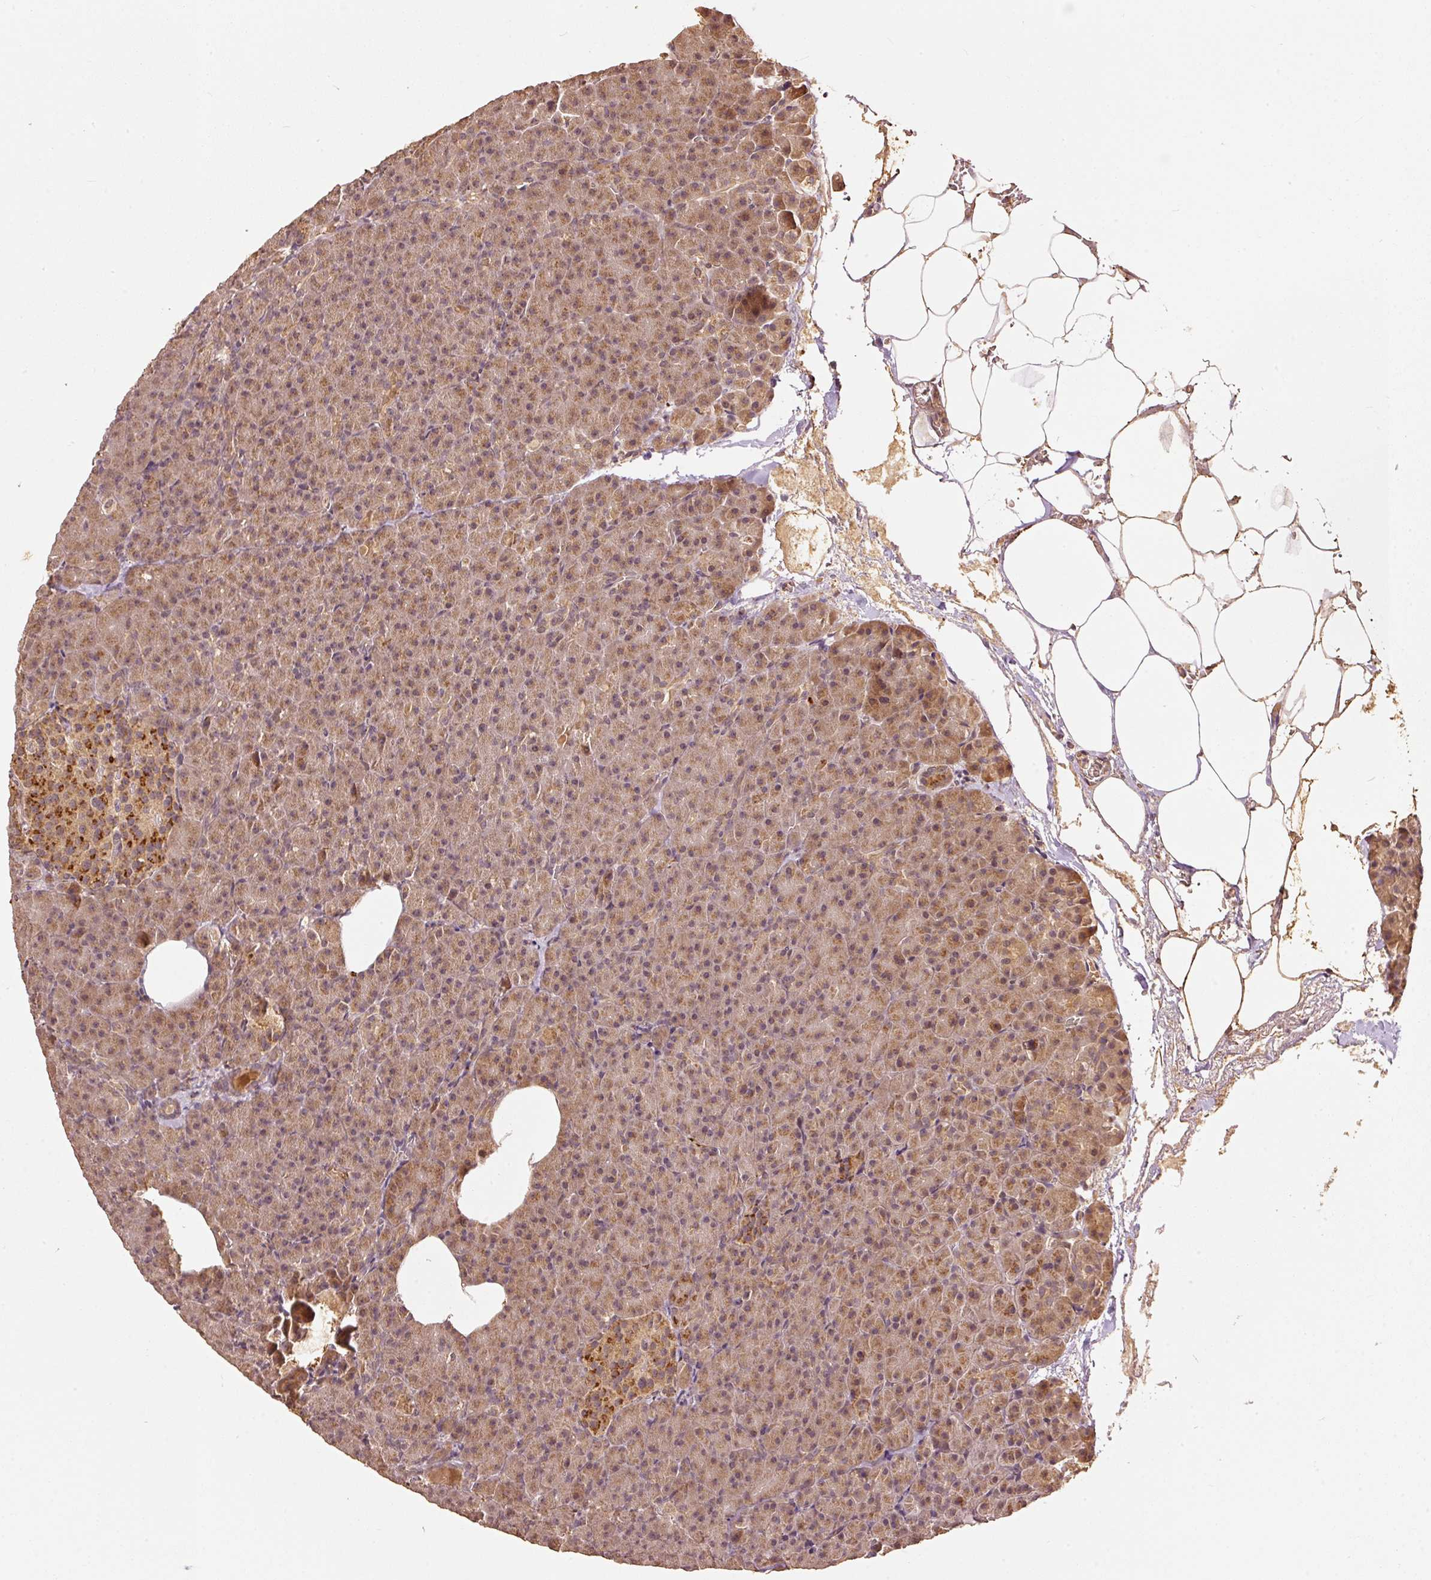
{"staining": {"intensity": "moderate", "quantity": ">75%", "location": "cytoplasmic/membranous"}, "tissue": "pancreas", "cell_type": "Exocrine glandular cells", "image_type": "normal", "snomed": [{"axis": "morphology", "description": "Normal tissue, NOS"}, {"axis": "topography", "description": "Pancreas"}], "caption": "Moderate cytoplasmic/membranous positivity for a protein is seen in approximately >75% of exocrine glandular cells of benign pancreas using immunohistochemistry (IHC).", "gene": "FUT8", "patient": {"sex": "female", "age": 74}}